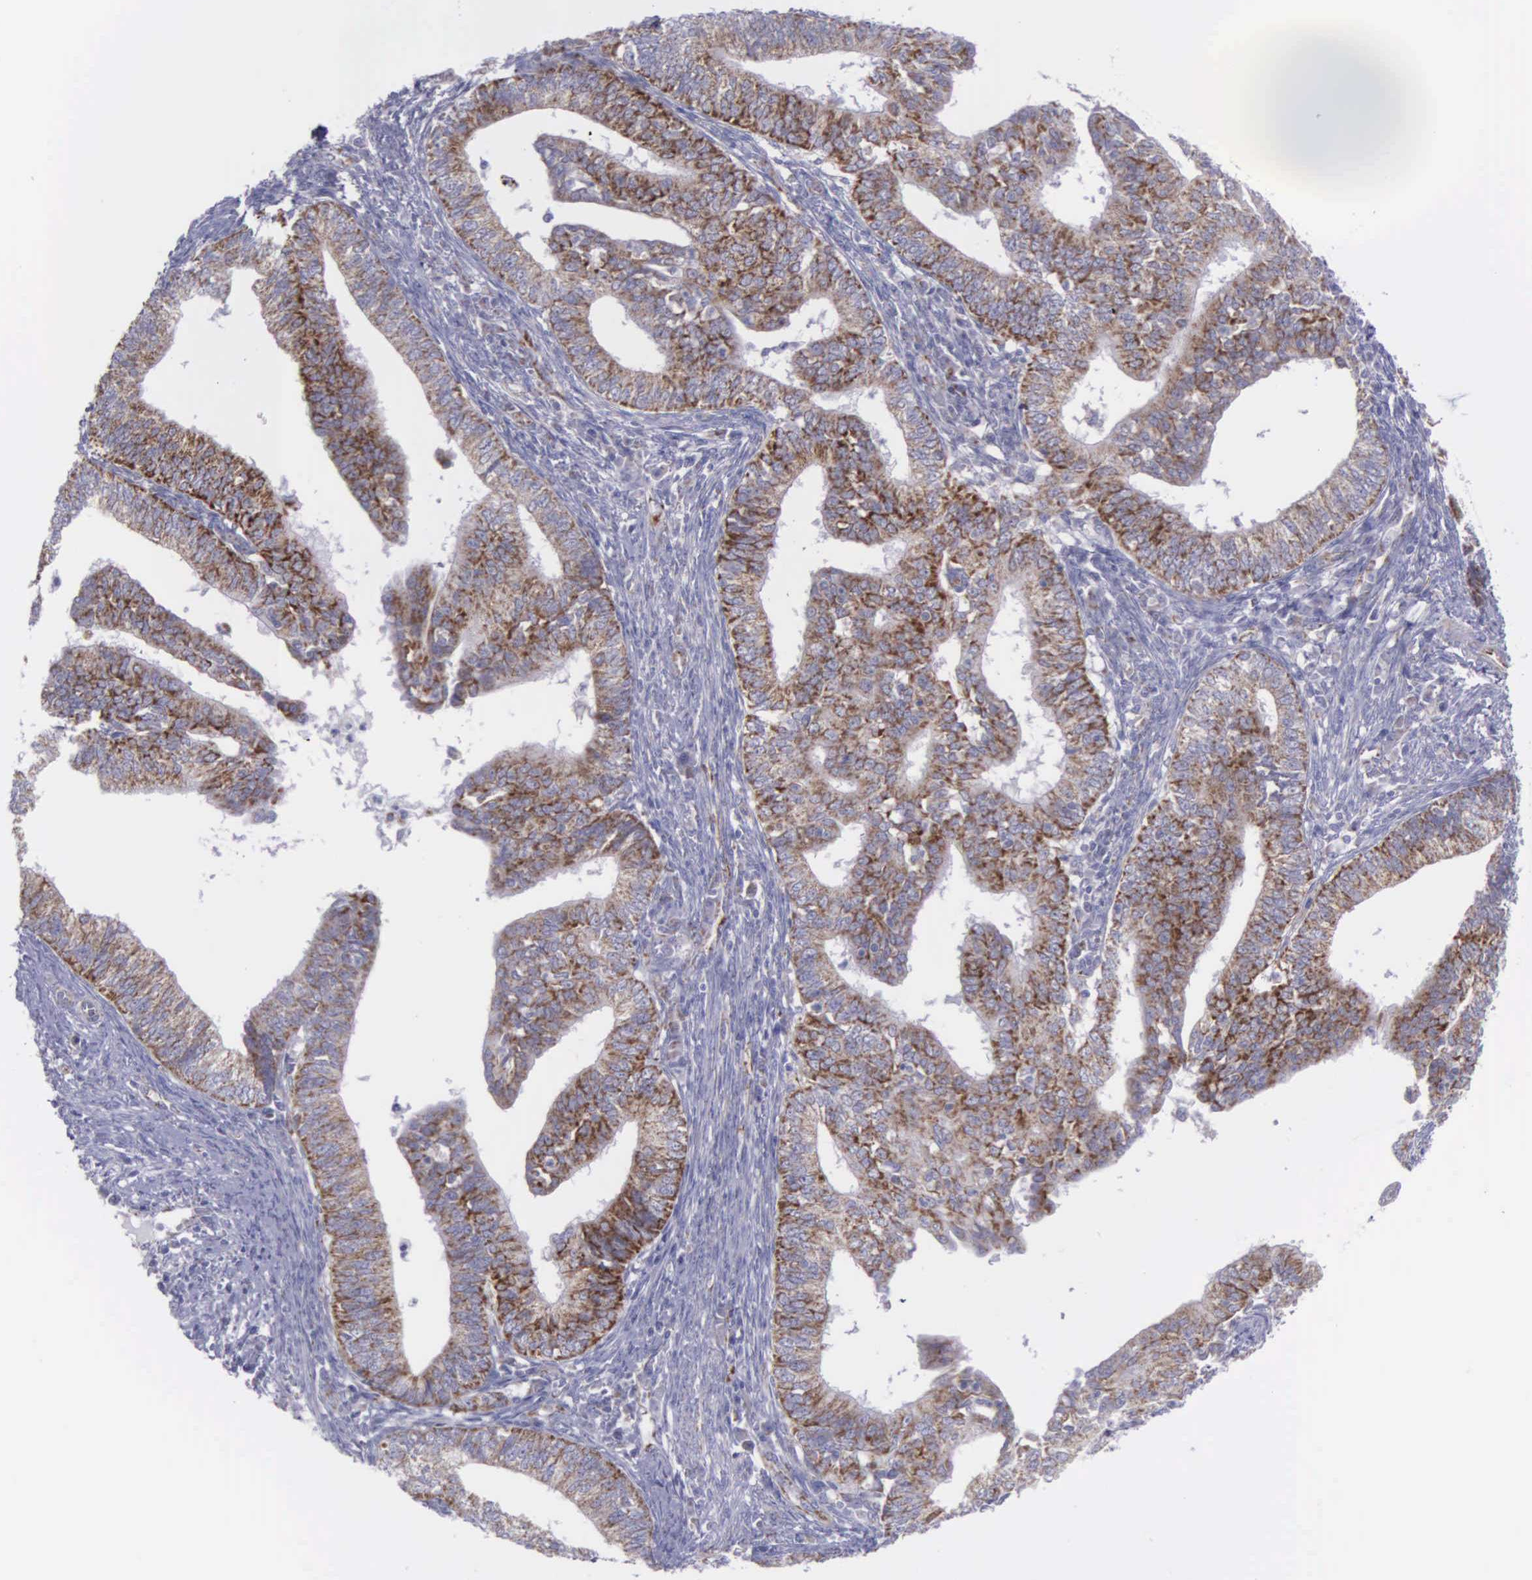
{"staining": {"intensity": "moderate", "quantity": "25%-75%", "location": "cytoplasmic/membranous"}, "tissue": "endometrial cancer", "cell_type": "Tumor cells", "image_type": "cancer", "snomed": [{"axis": "morphology", "description": "Adenocarcinoma, NOS"}, {"axis": "topography", "description": "Endometrium"}], "caption": "Immunohistochemical staining of endometrial adenocarcinoma displays moderate cytoplasmic/membranous protein positivity in about 25%-75% of tumor cells. (DAB (3,3'-diaminobenzidine) IHC with brightfield microscopy, high magnification).", "gene": "SYNJ2BP", "patient": {"sex": "female", "age": 66}}